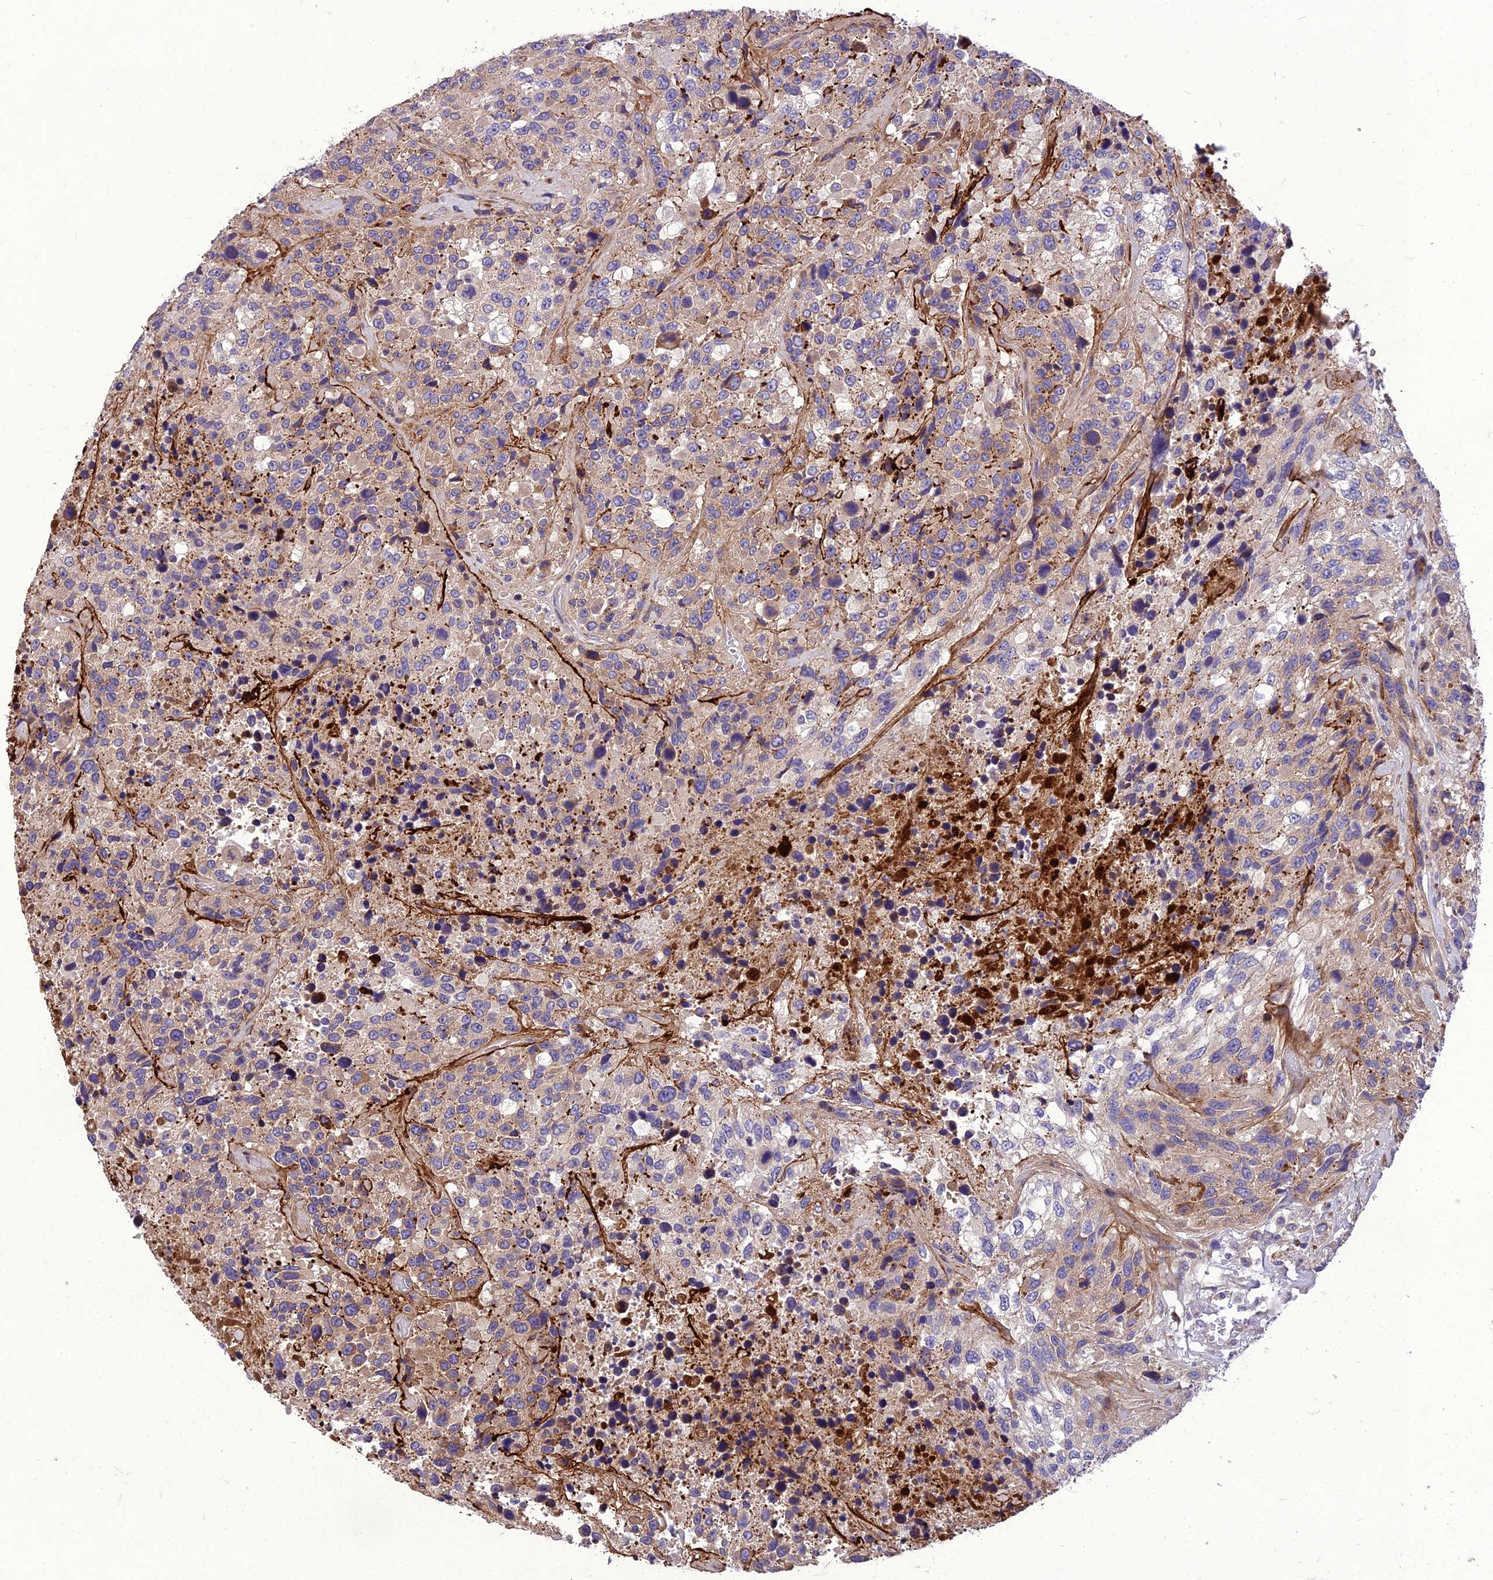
{"staining": {"intensity": "negative", "quantity": "none", "location": "none"}, "tissue": "urothelial cancer", "cell_type": "Tumor cells", "image_type": "cancer", "snomed": [{"axis": "morphology", "description": "Urothelial carcinoma, High grade"}, {"axis": "topography", "description": "Urinary bladder"}], "caption": "Immunohistochemistry histopathology image of high-grade urothelial carcinoma stained for a protein (brown), which shows no positivity in tumor cells.", "gene": "ADIPOR2", "patient": {"sex": "female", "age": 70}}